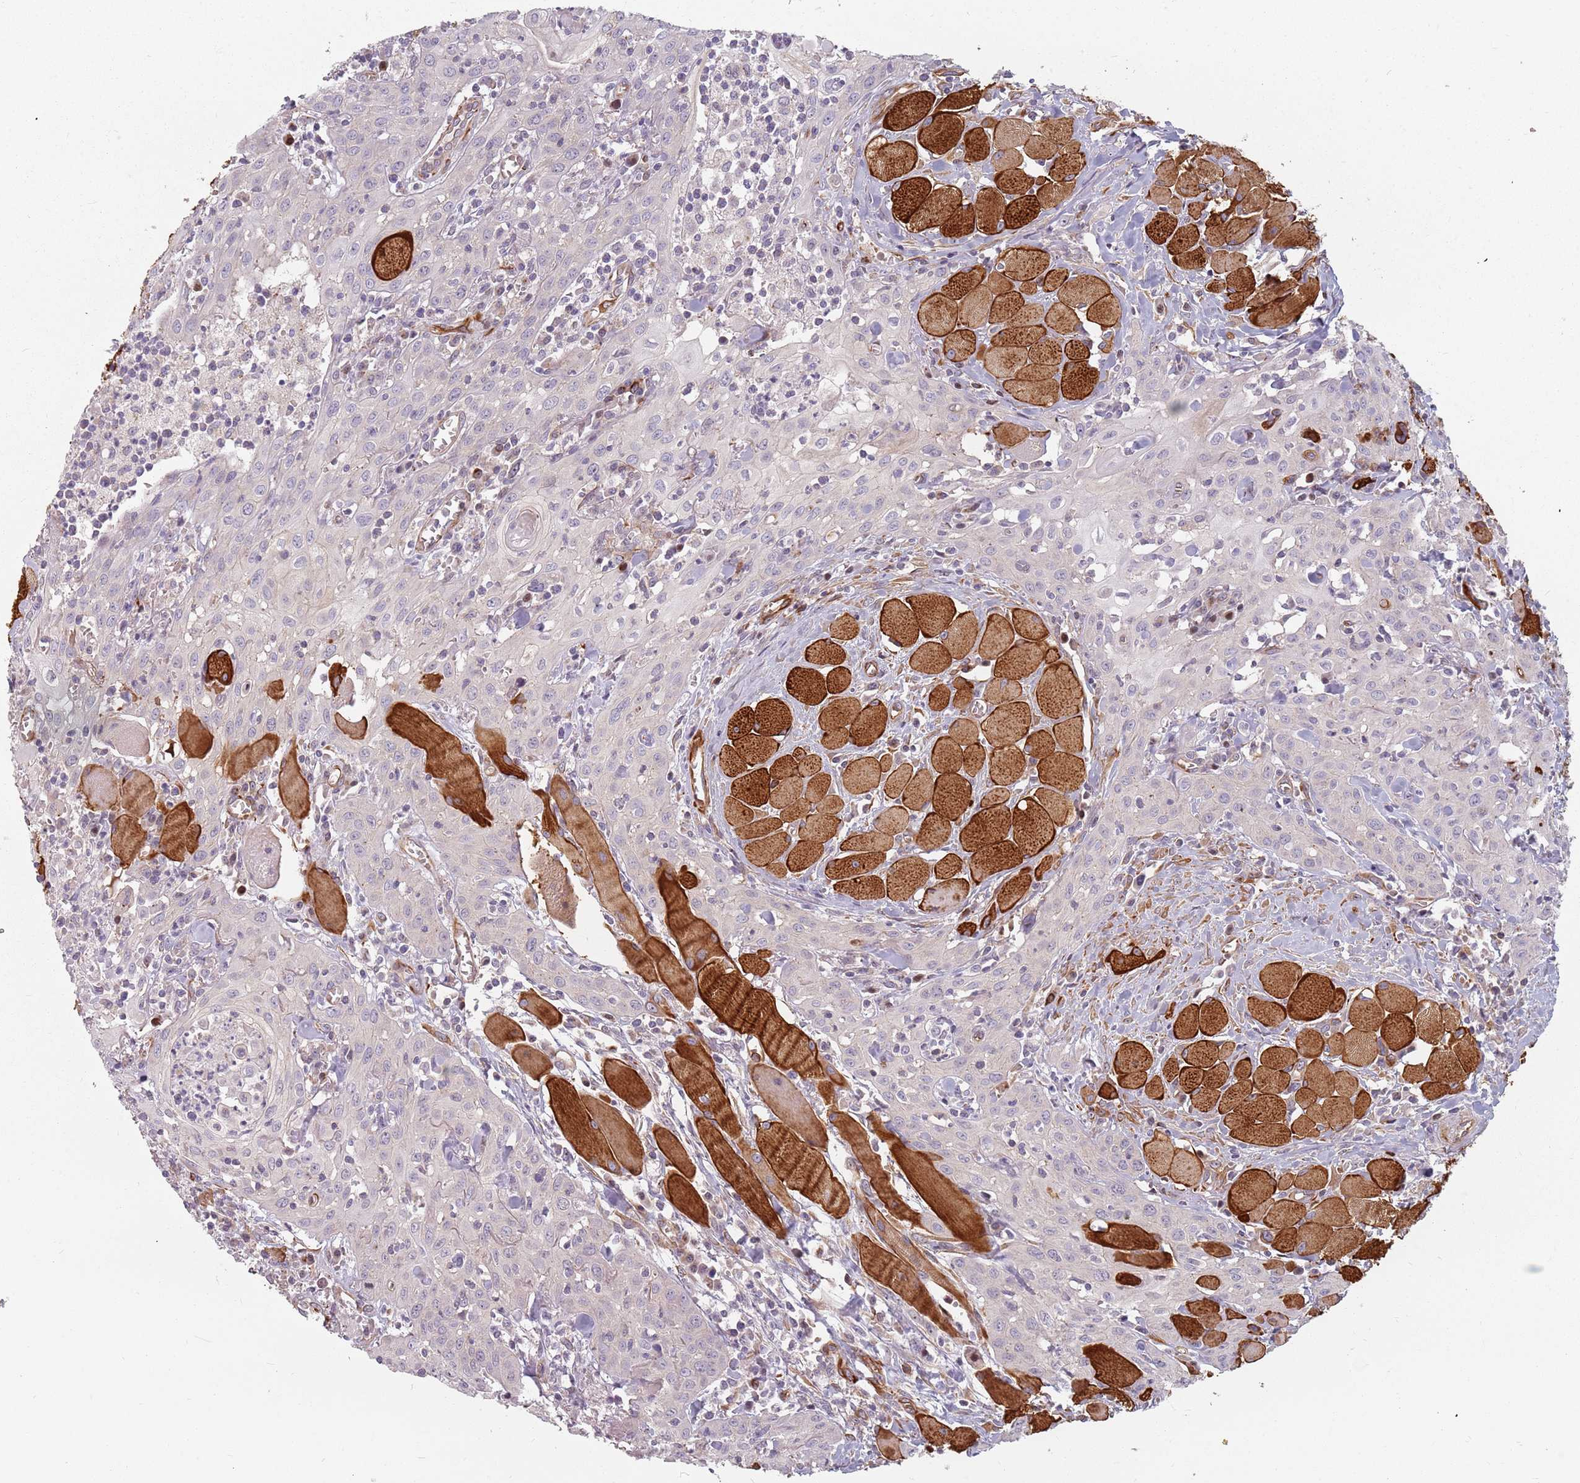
{"staining": {"intensity": "negative", "quantity": "none", "location": "none"}, "tissue": "head and neck cancer", "cell_type": "Tumor cells", "image_type": "cancer", "snomed": [{"axis": "morphology", "description": "Squamous cell carcinoma, NOS"}, {"axis": "topography", "description": "Oral tissue"}, {"axis": "topography", "description": "Head-Neck"}], "caption": "The immunohistochemistry (IHC) micrograph has no significant expression in tumor cells of head and neck cancer tissue. (Brightfield microscopy of DAB IHC at high magnification).", "gene": "GAS2L3", "patient": {"sex": "female", "age": 70}}